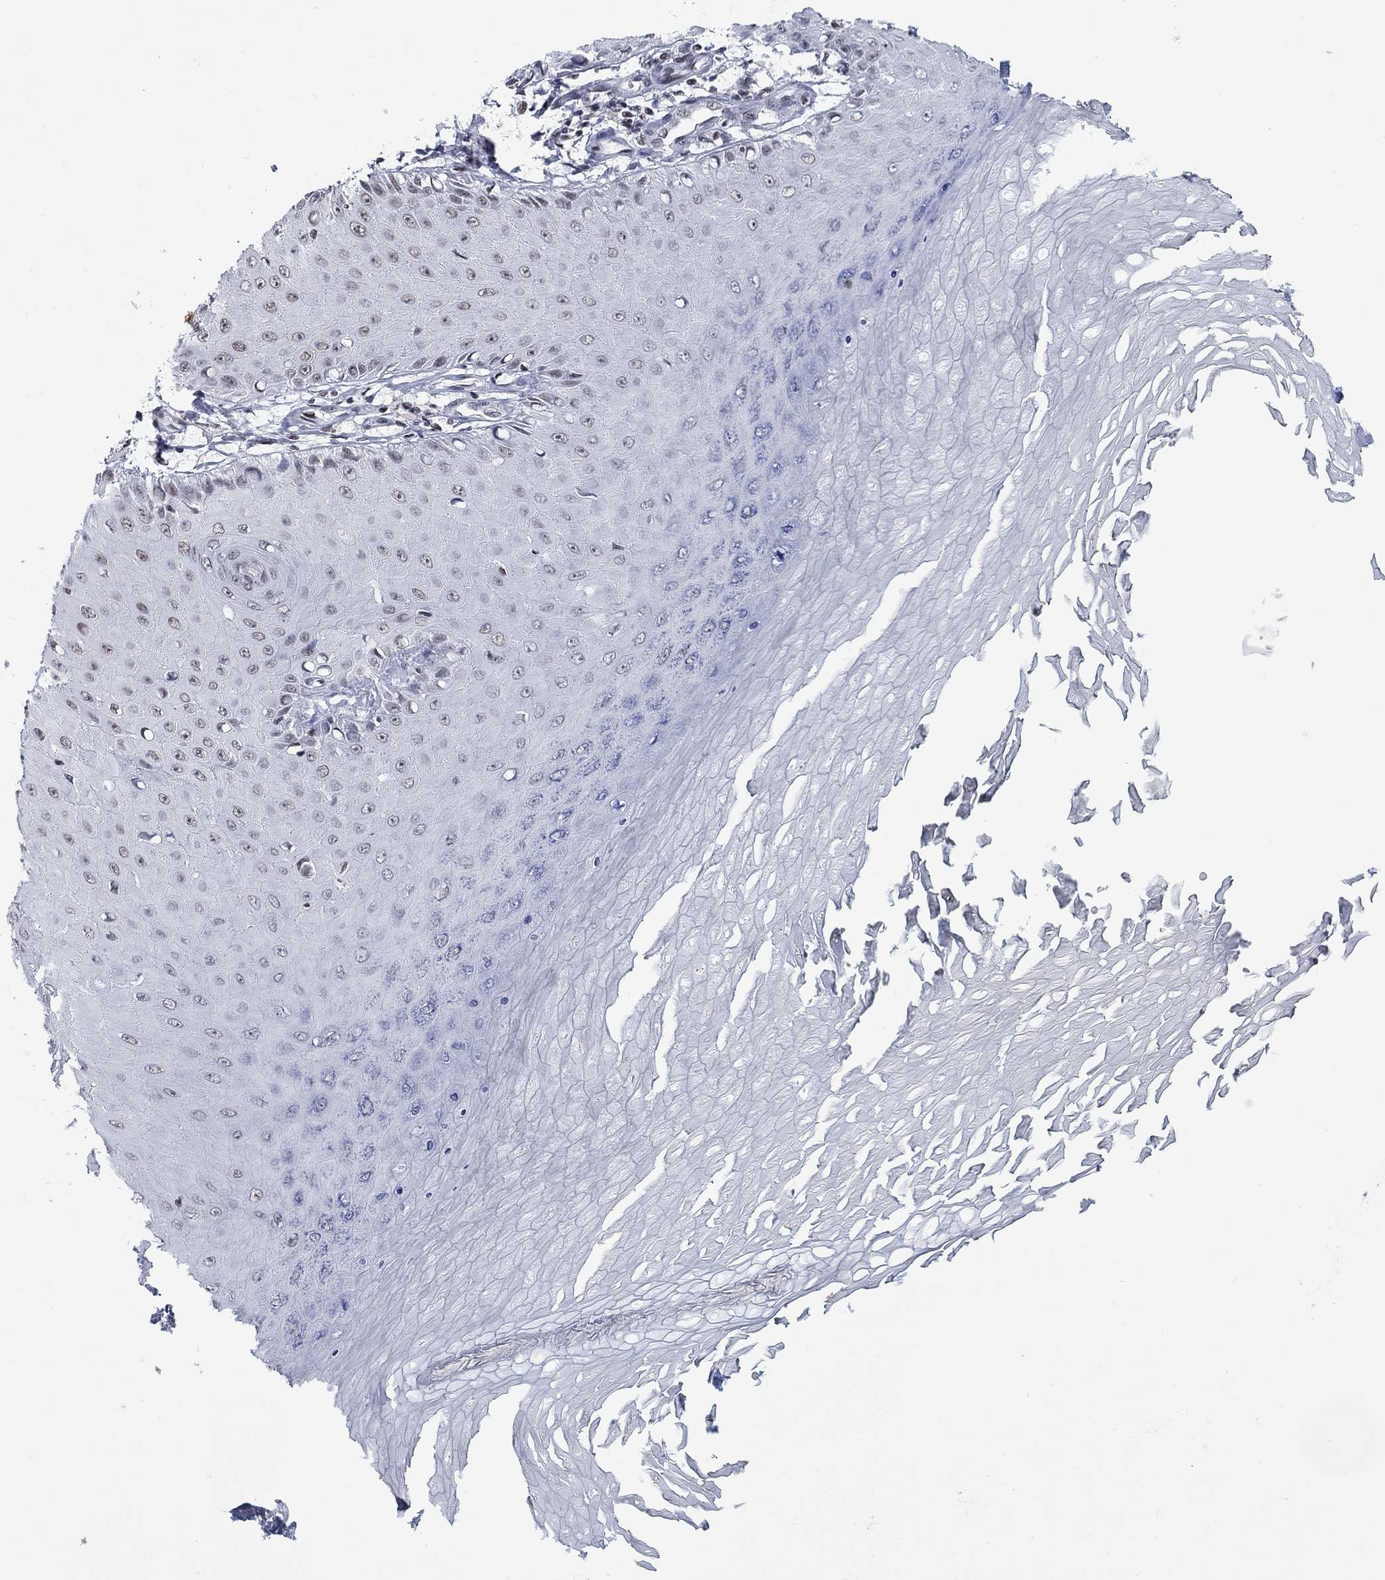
{"staining": {"intensity": "negative", "quantity": "none", "location": "none"}, "tissue": "skin cancer", "cell_type": "Tumor cells", "image_type": "cancer", "snomed": [{"axis": "morphology", "description": "Inflammation, NOS"}, {"axis": "morphology", "description": "Squamous cell carcinoma, NOS"}, {"axis": "topography", "description": "Skin"}], "caption": "This is an IHC micrograph of human skin squamous cell carcinoma. There is no expression in tumor cells.", "gene": "NPAS3", "patient": {"sex": "male", "age": 70}}